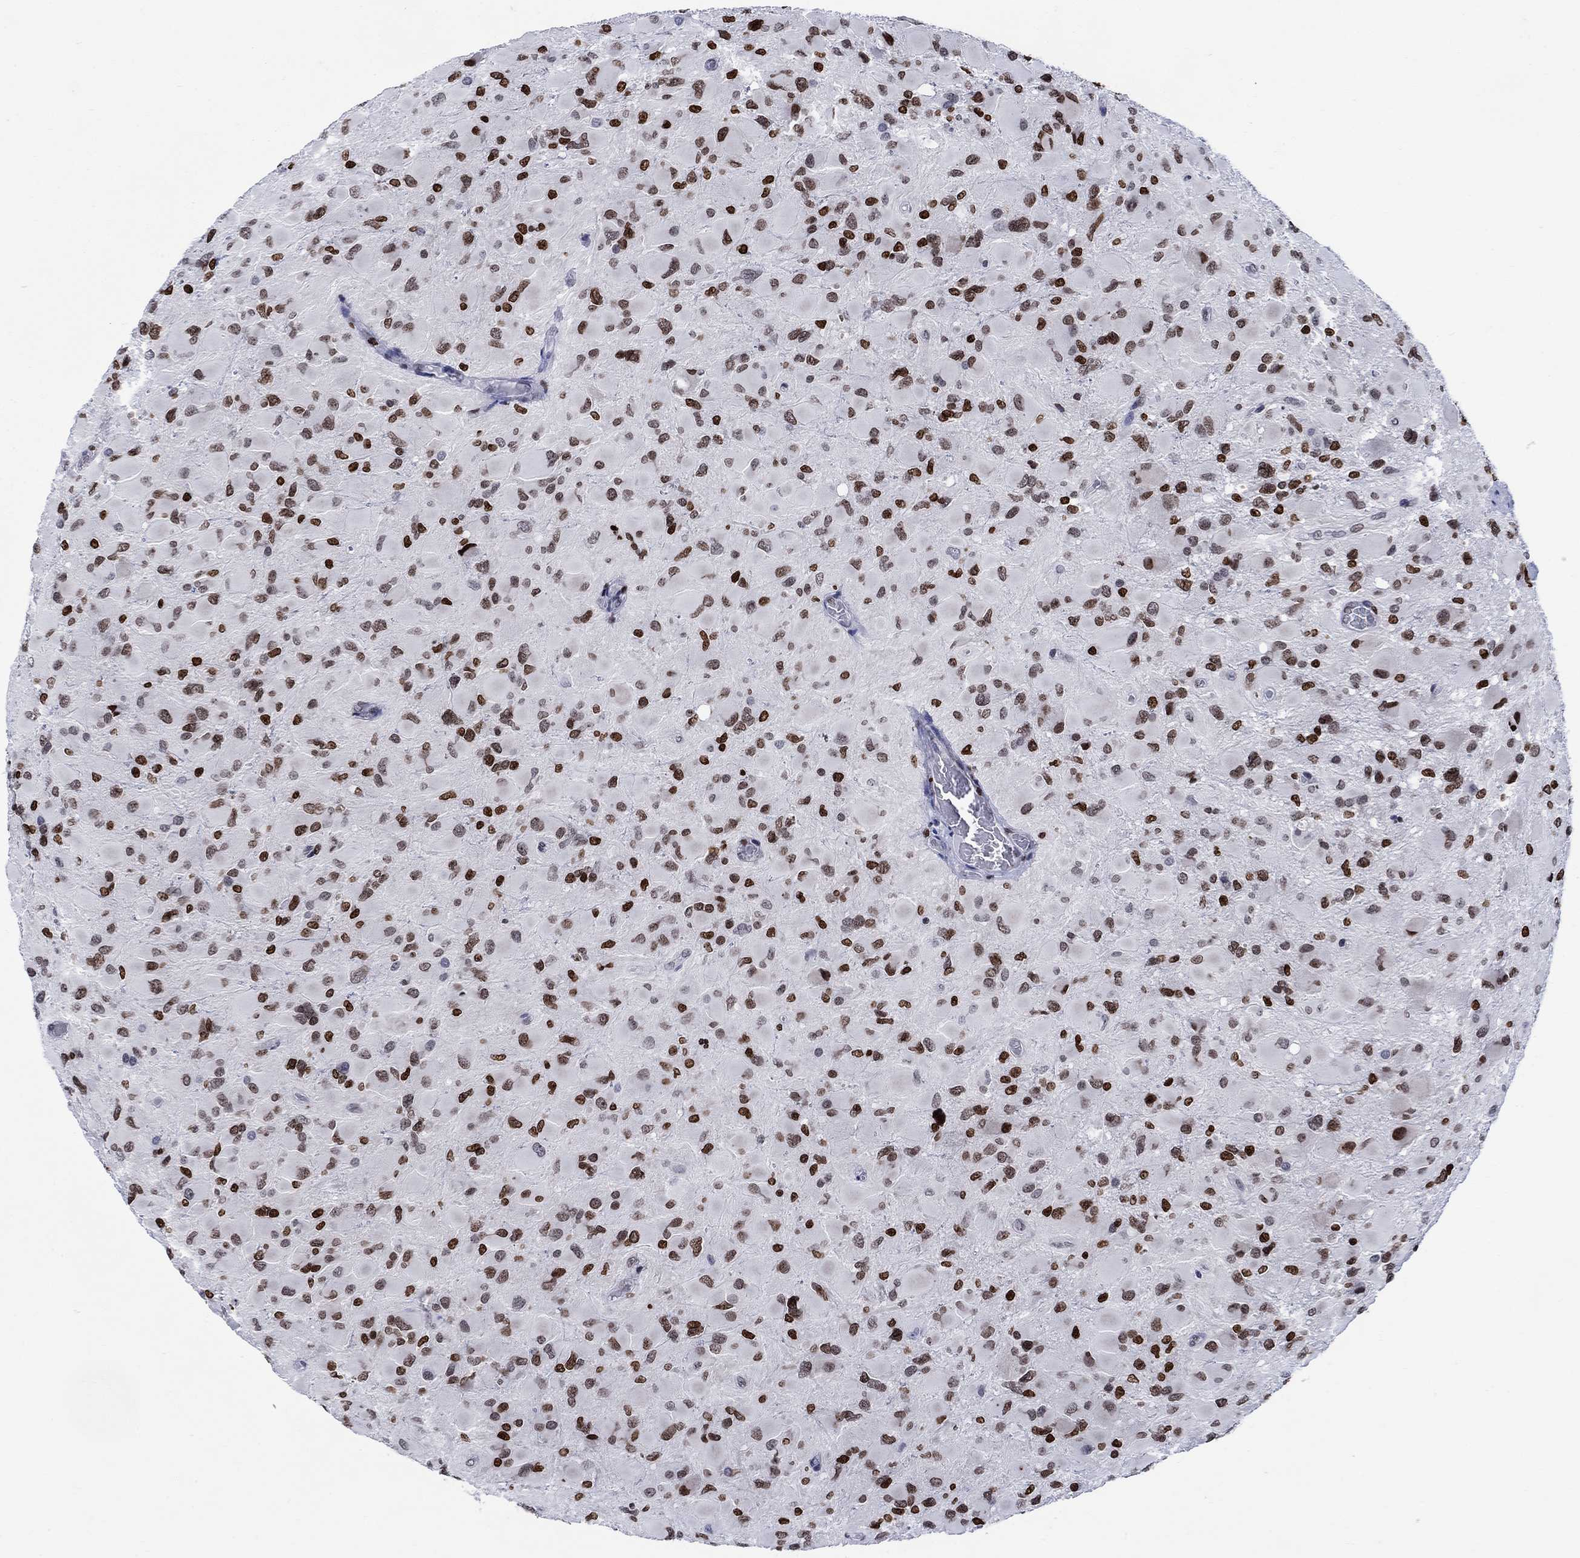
{"staining": {"intensity": "strong", "quantity": "25%-75%", "location": "nuclear"}, "tissue": "glioma", "cell_type": "Tumor cells", "image_type": "cancer", "snomed": [{"axis": "morphology", "description": "Glioma, malignant, High grade"}, {"axis": "topography", "description": "Cerebral cortex"}], "caption": "Immunohistochemical staining of malignant glioma (high-grade) shows strong nuclear protein positivity in approximately 25%-75% of tumor cells.", "gene": "HMGA1", "patient": {"sex": "female", "age": 36}}